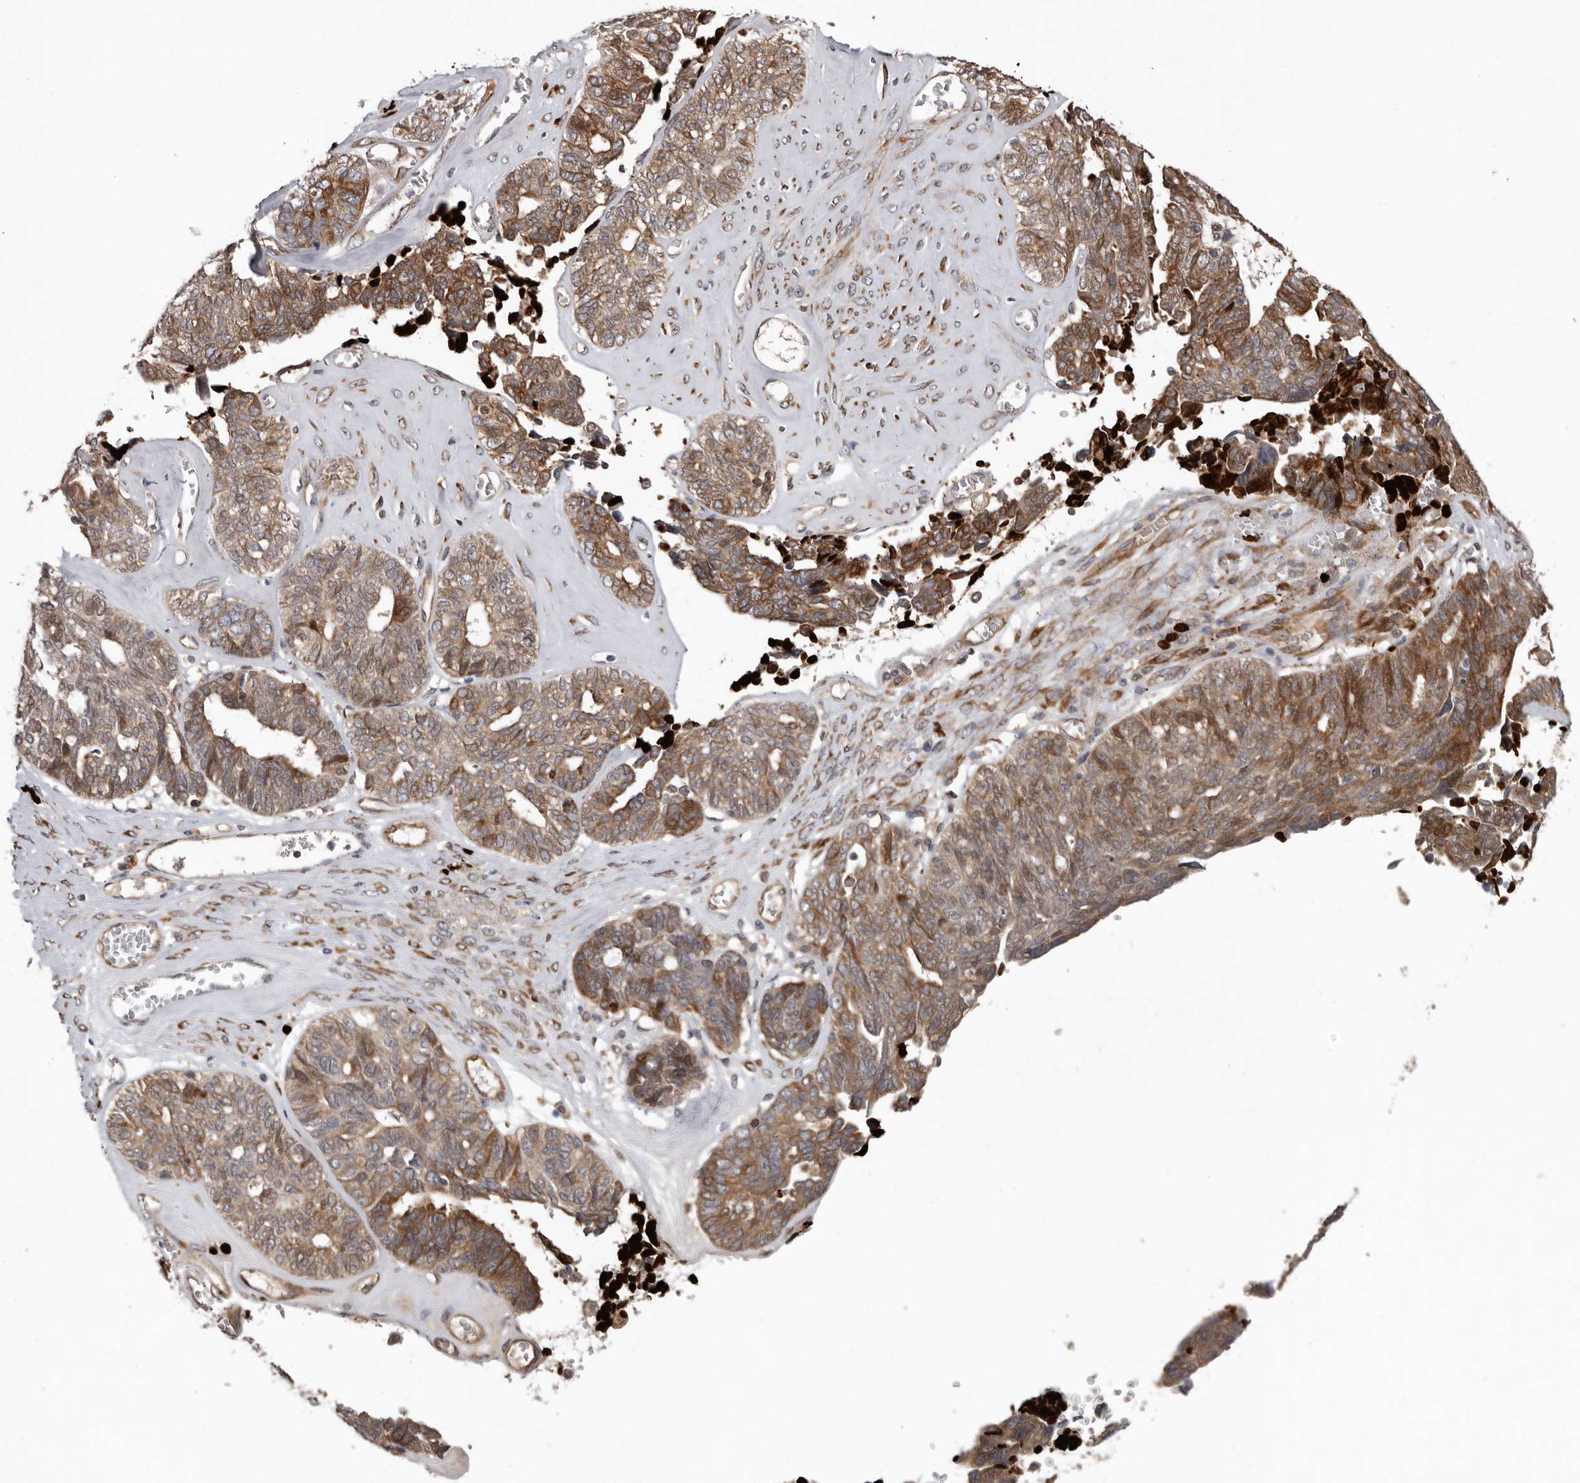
{"staining": {"intensity": "moderate", "quantity": ">75%", "location": "cytoplasmic/membranous"}, "tissue": "ovarian cancer", "cell_type": "Tumor cells", "image_type": "cancer", "snomed": [{"axis": "morphology", "description": "Cystadenocarcinoma, serous, NOS"}, {"axis": "topography", "description": "Ovary"}], "caption": "Ovarian cancer stained with a brown dye reveals moderate cytoplasmic/membranous positive staining in about >75% of tumor cells.", "gene": "MTF1", "patient": {"sex": "female", "age": 79}}